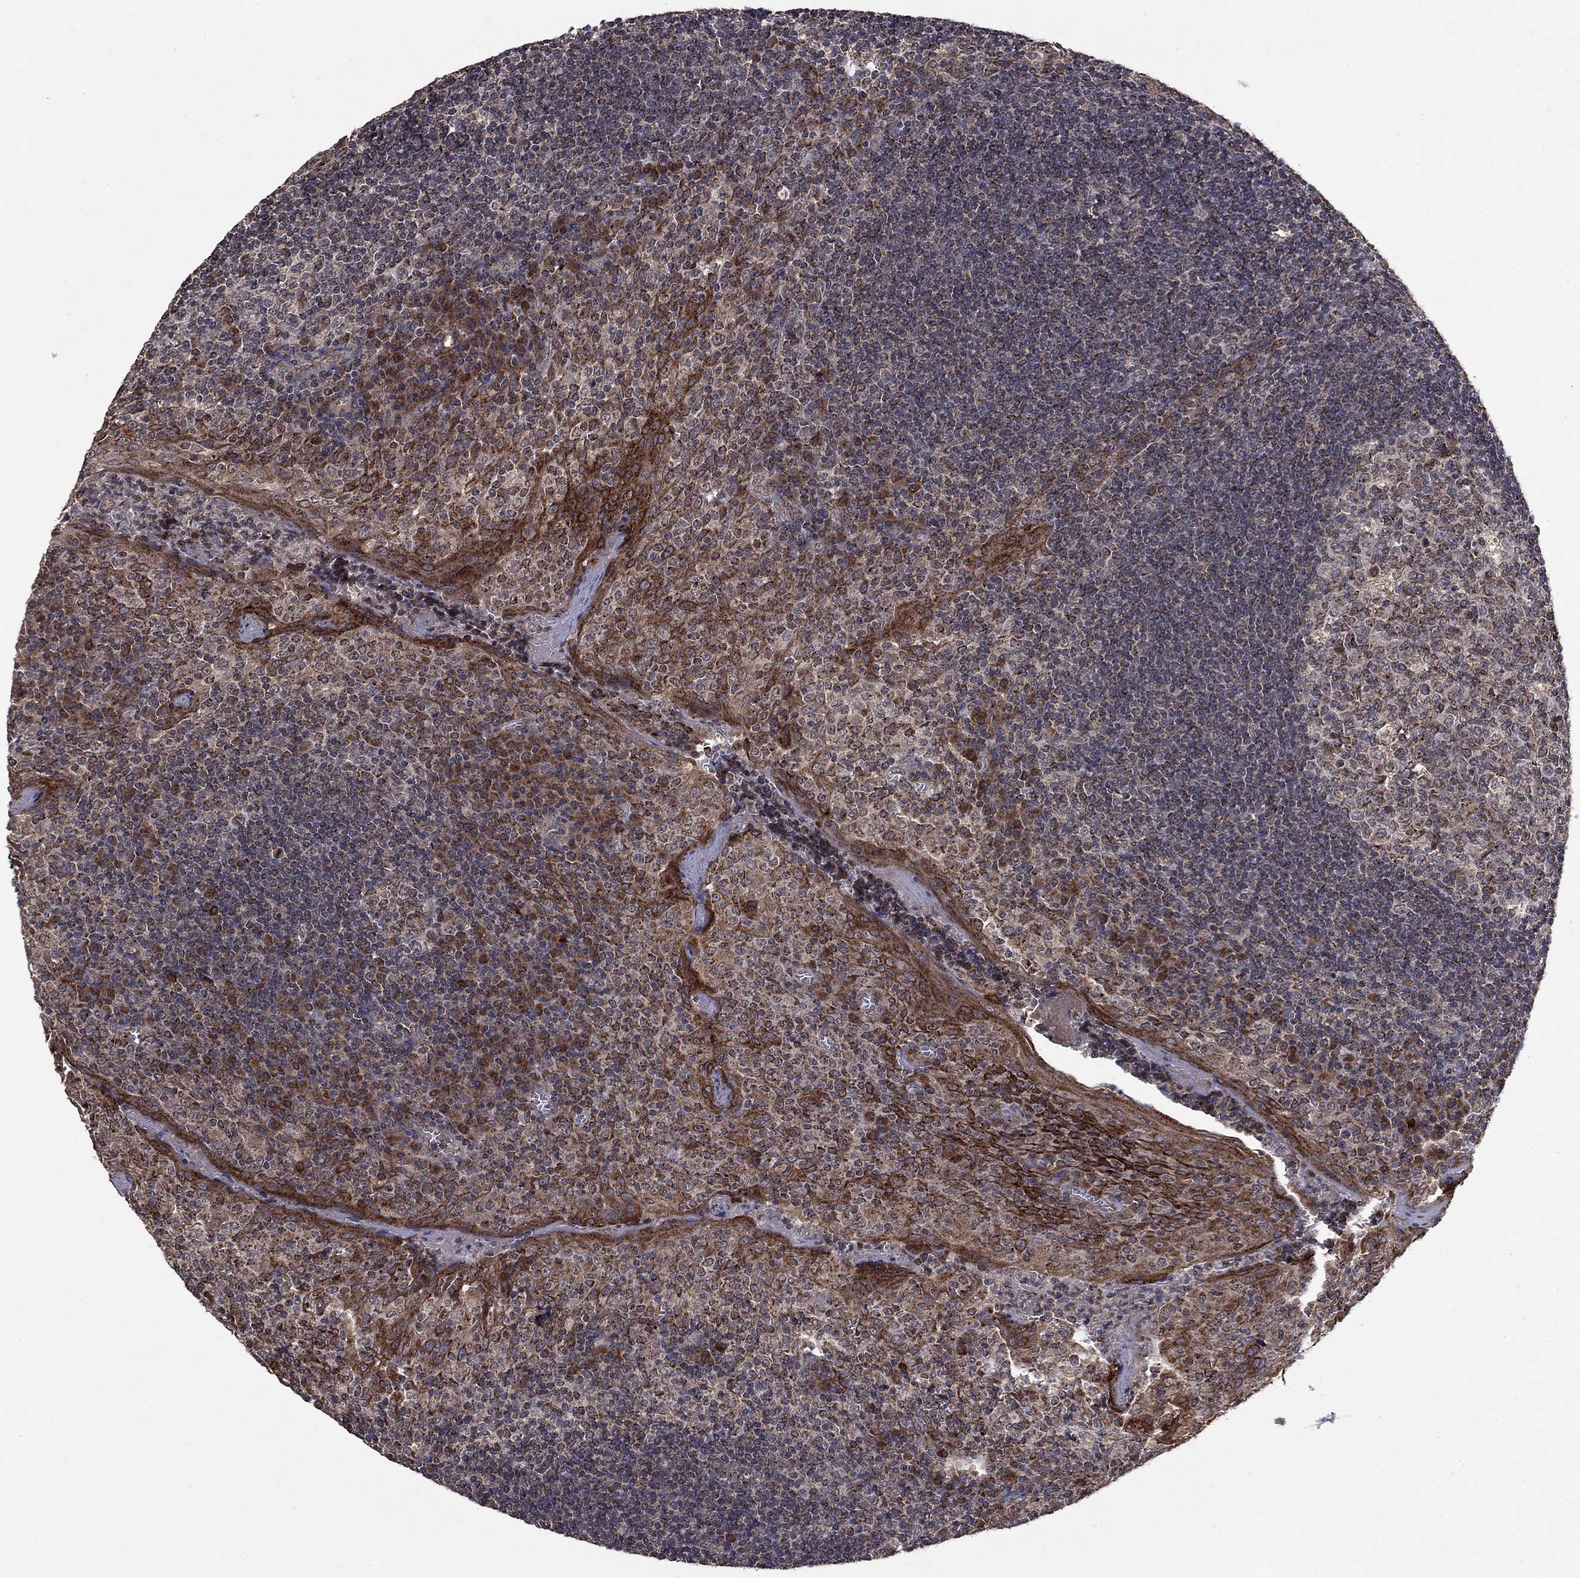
{"staining": {"intensity": "moderate", "quantity": "<25%", "location": "cytoplasmic/membranous"}, "tissue": "tonsil", "cell_type": "Germinal center cells", "image_type": "normal", "snomed": [{"axis": "morphology", "description": "Normal tissue, NOS"}, {"axis": "topography", "description": "Tonsil"}], "caption": "Protein staining exhibits moderate cytoplasmic/membranous expression in approximately <25% of germinal center cells in benign tonsil.", "gene": "DHRS1", "patient": {"sex": "female", "age": 13}}